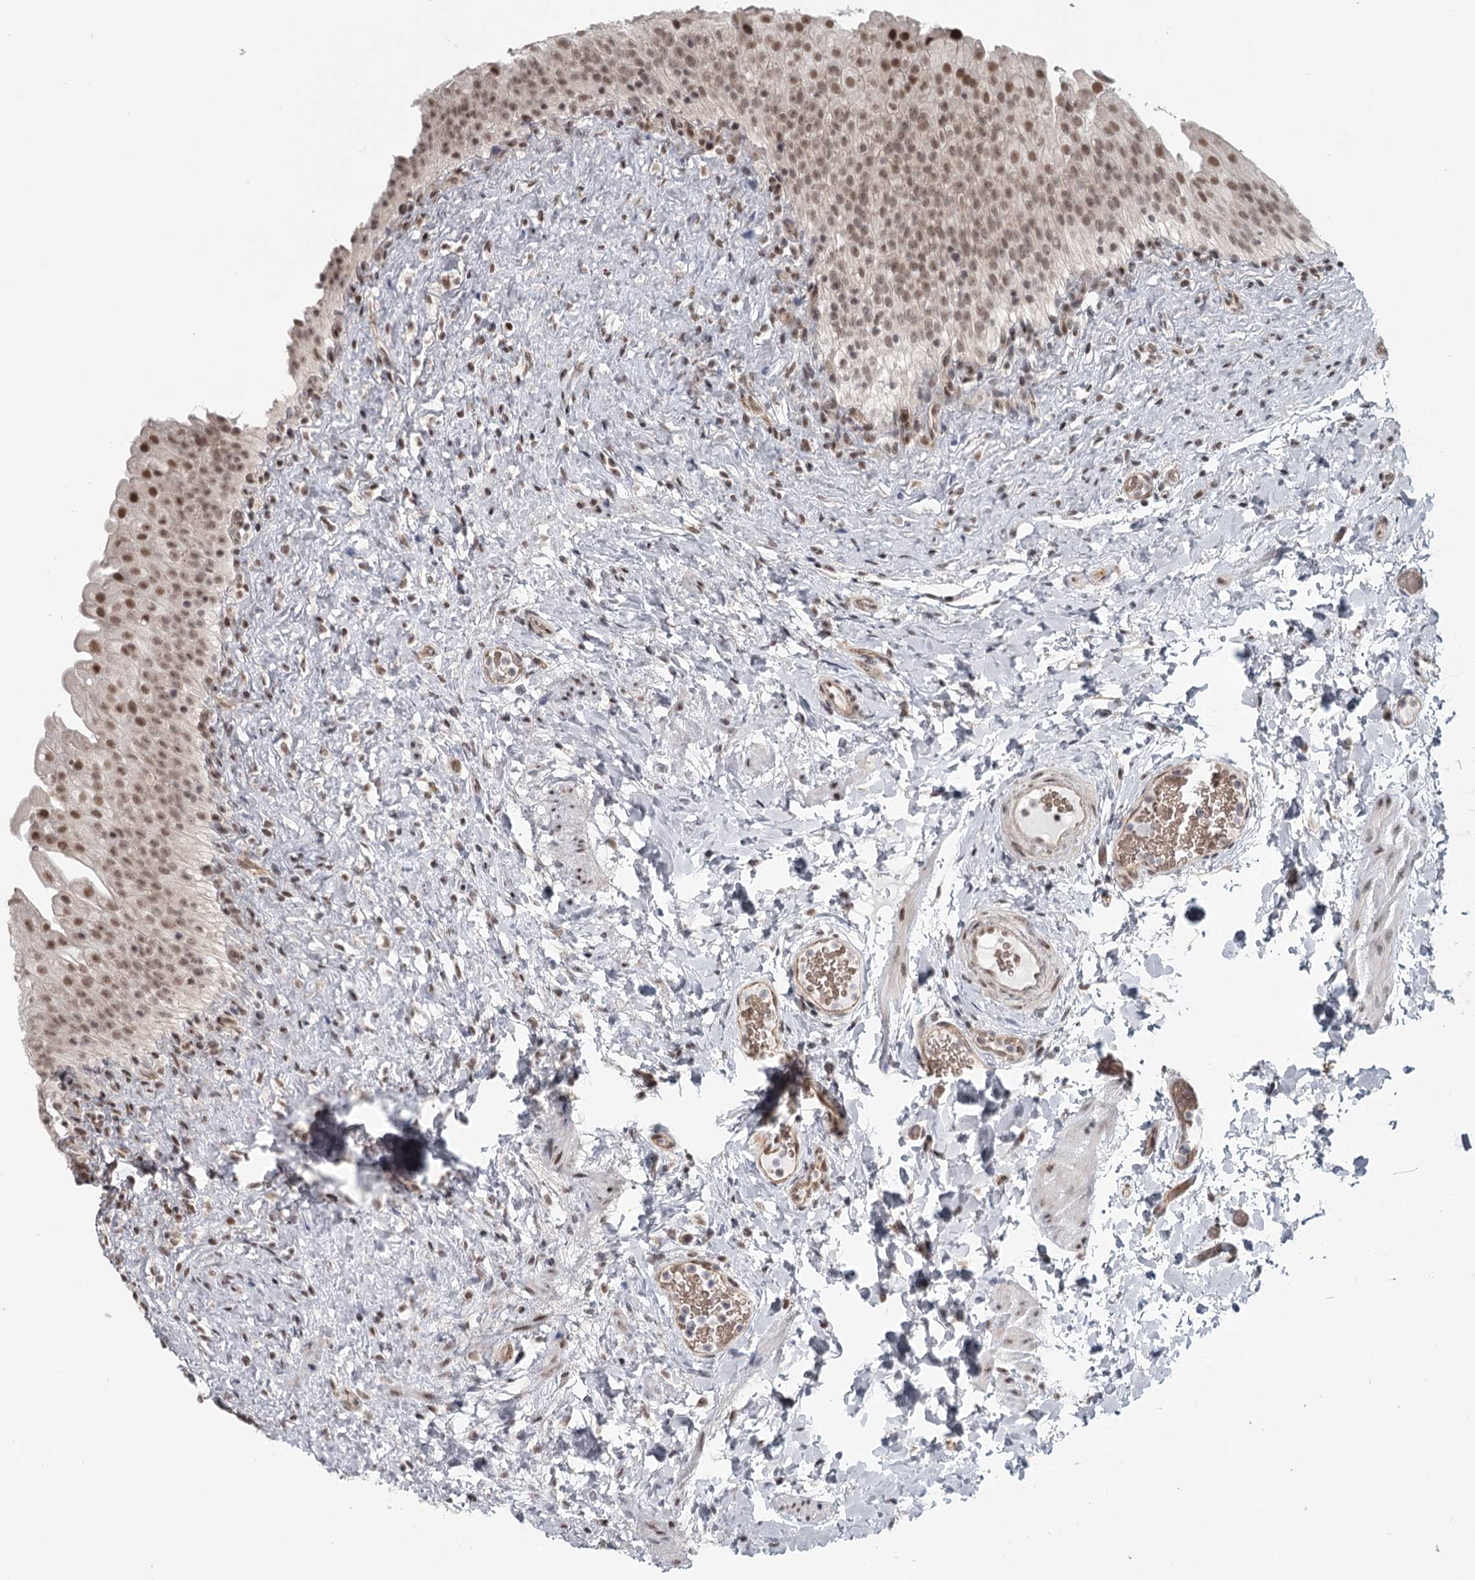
{"staining": {"intensity": "moderate", "quantity": "25%-75%", "location": "nuclear"}, "tissue": "urinary bladder", "cell_type": "Urothelial cells", "image_type": "normal", "snomed": [{"axis": "morphology", "description": "Normal tissue, NOS"}, {"axis": "topography", "description": "Urinary bladder"}], "caption": "A brown stain highlights moderate nuclear staining of a protein in urothelial cells of unremarkable human urinary bladder.", "gene": "FAM13C", "patient": {"sex": "female", "age": 27}}